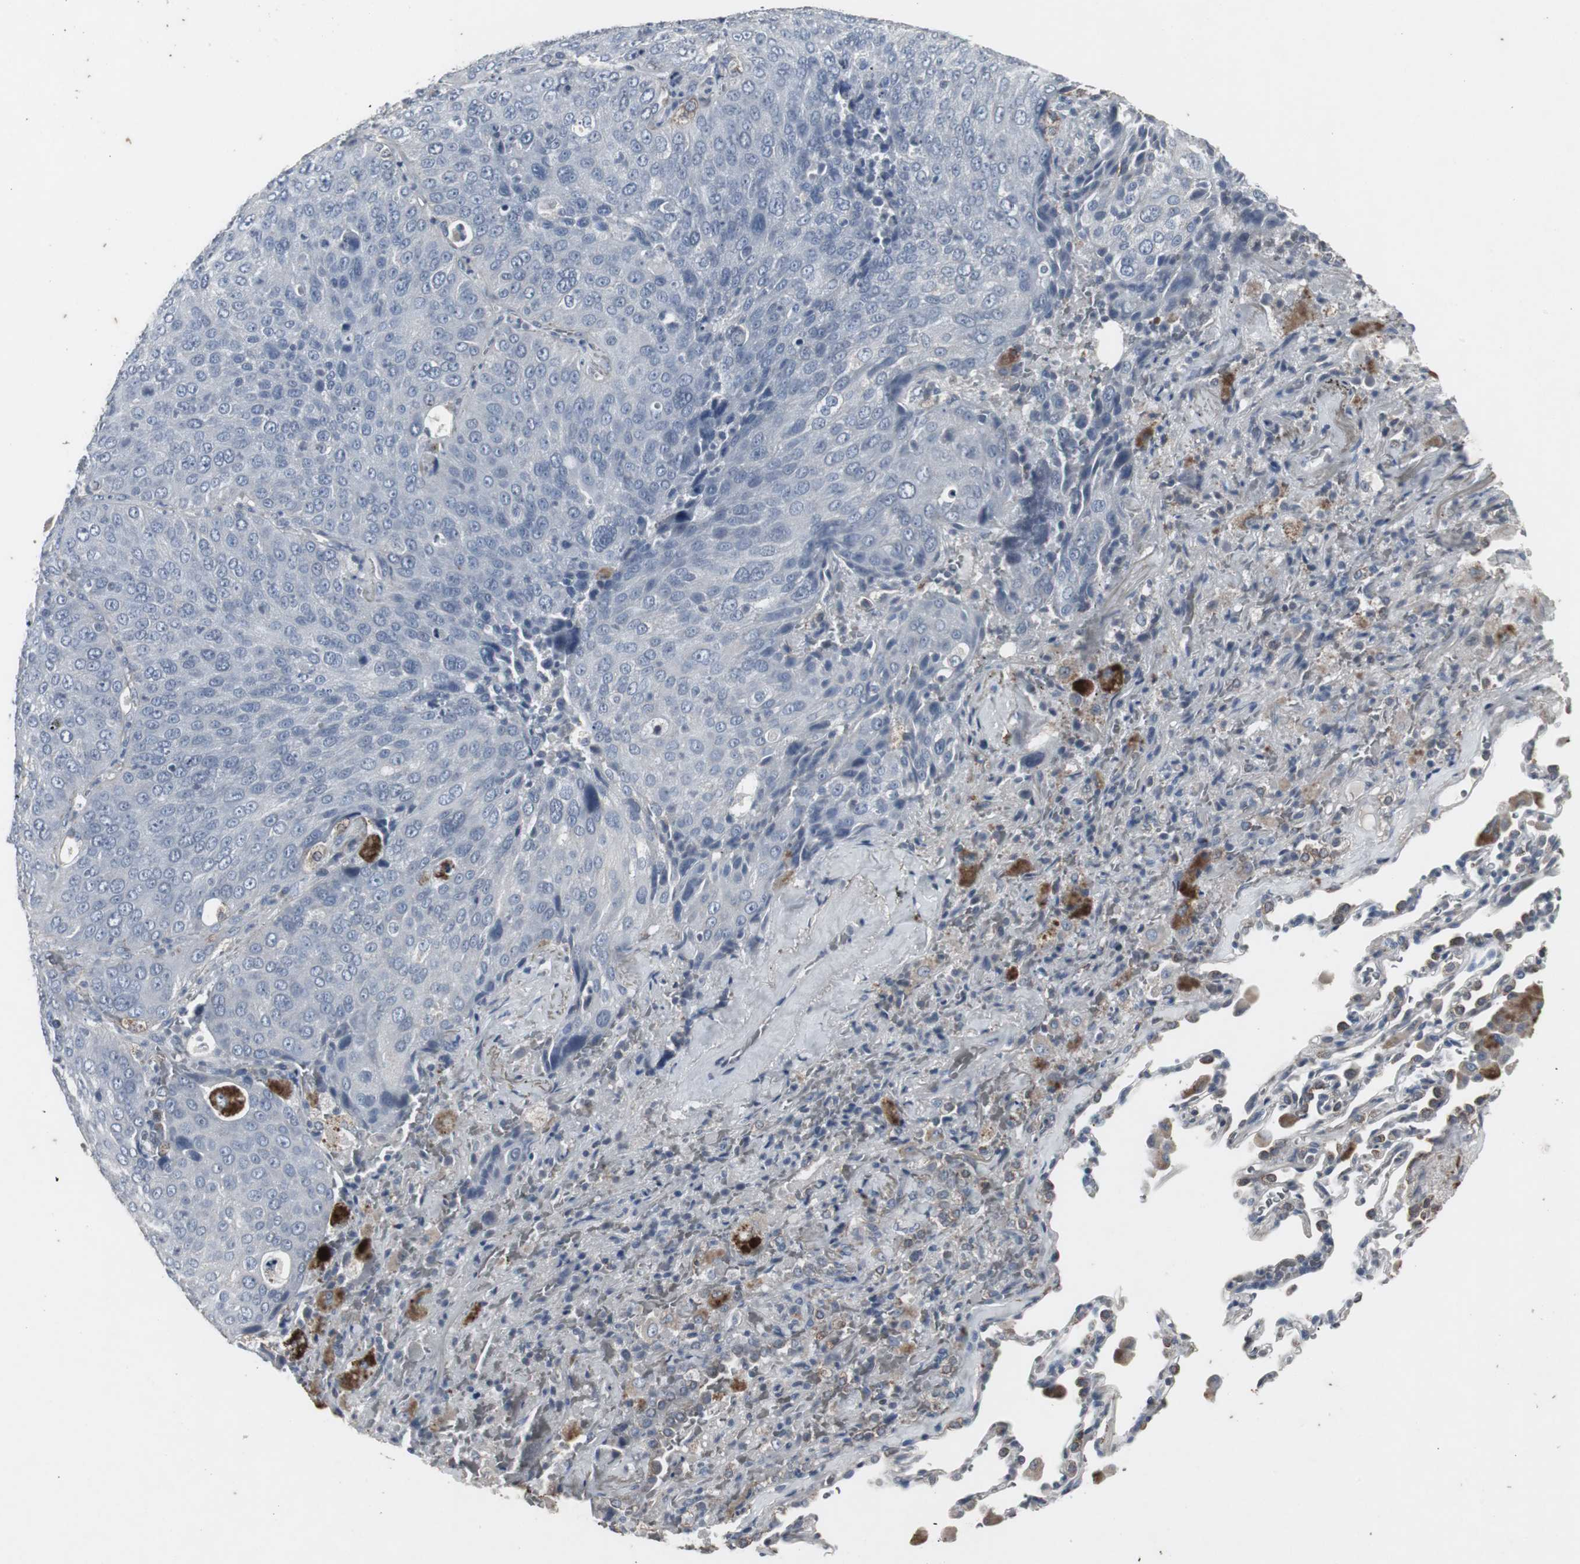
{"staining": {"intensity": "negative", "quantity": "none", "location": "none"}, "tissue": "lung cancer", "cell_type": "Tumor cells", "image_type": "cancer", "snomed": [{"axis": "morphology", "description": "Squamous cell carcinoma, NOS"}, {"axis": "topography", "description": "Lung"}], "caption": "This is a histopathology image of immunohistochemistry staining of lung squamous cell carcinoma, which shows no staining in tumor cells.", "gene": "ACAA1", "patient": {"sex": "male", "age": 54}}